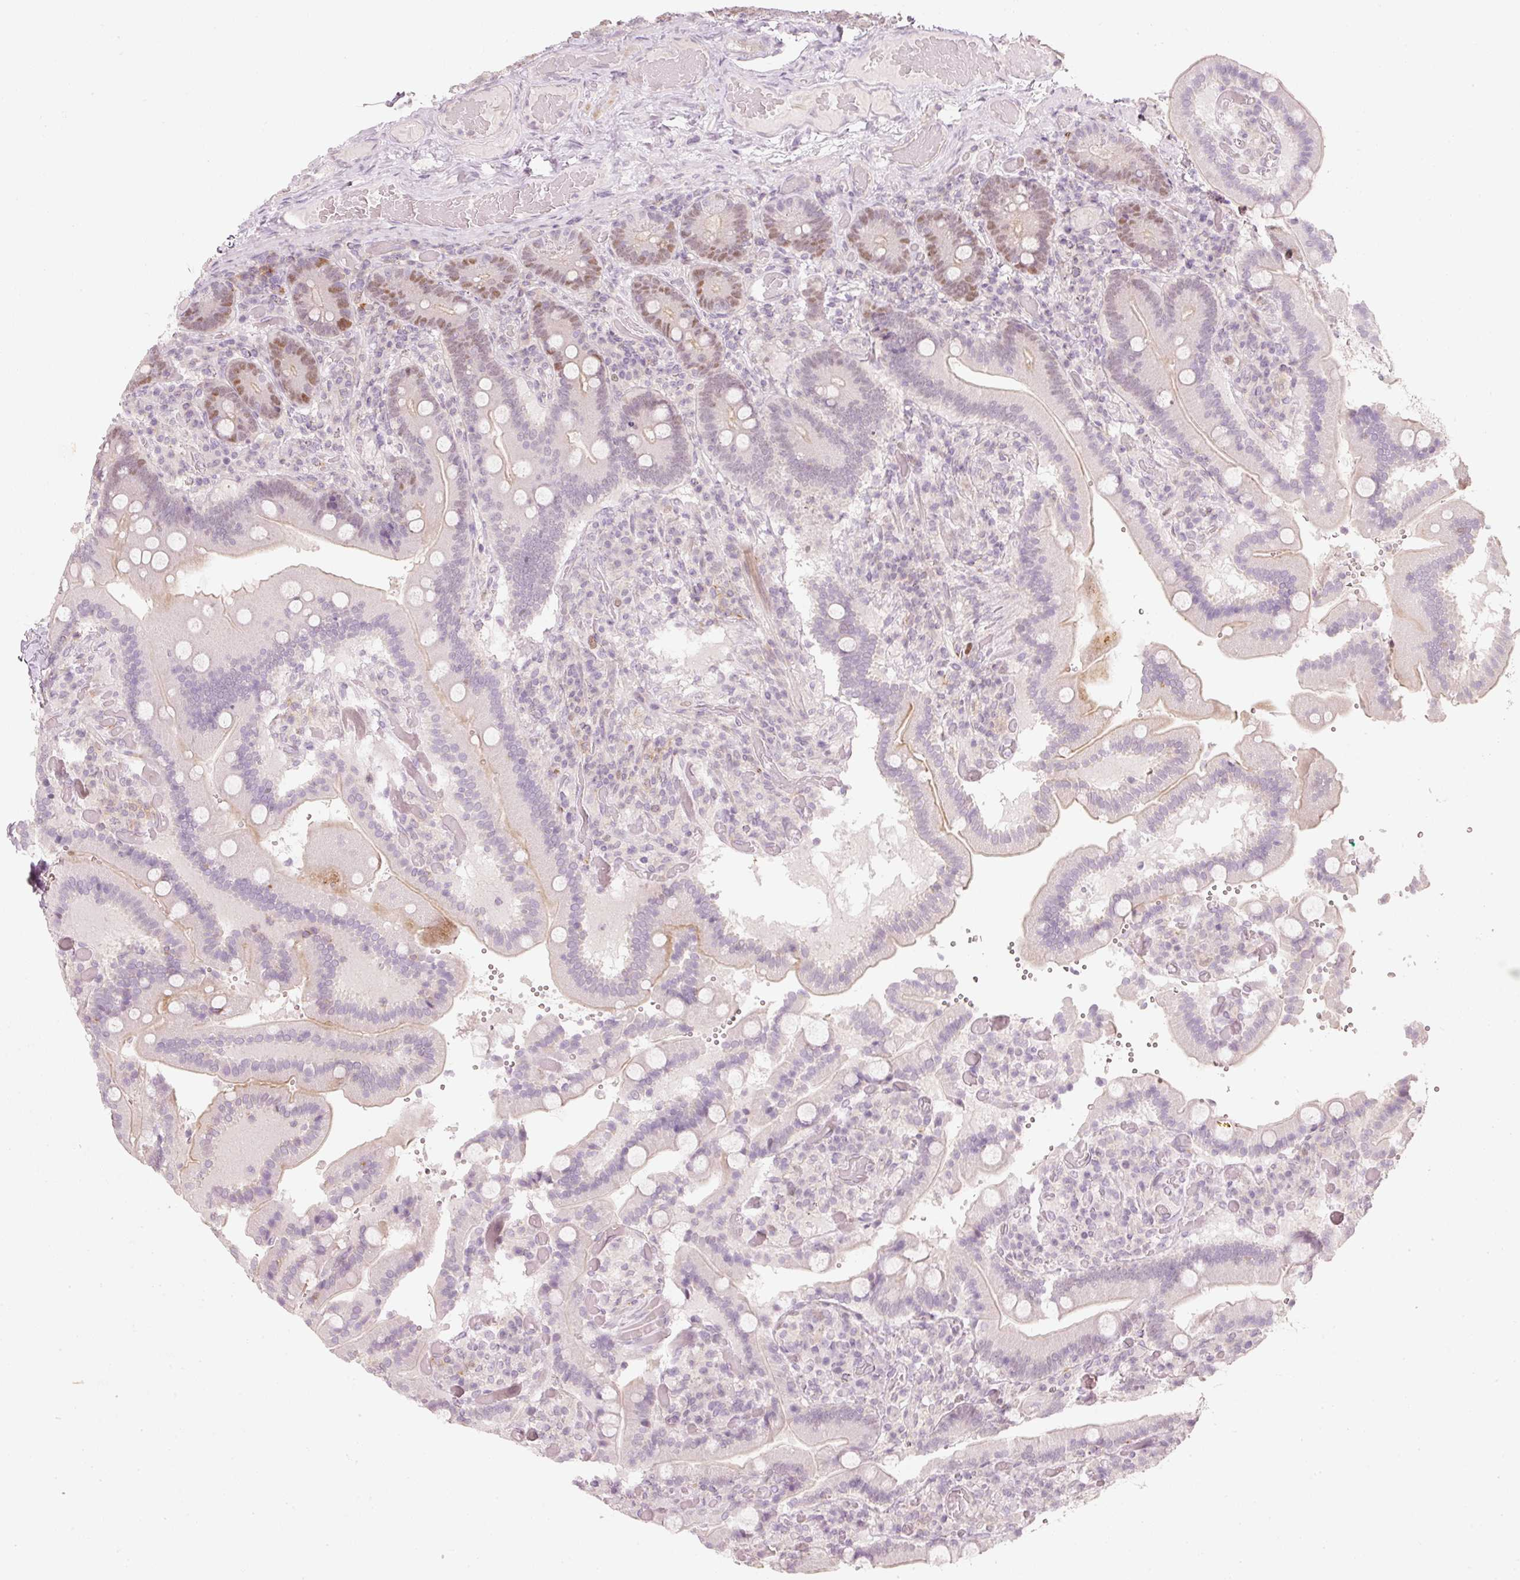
{"staining": {"intensity": "moderate", "quantity": "<25%", "location": "nuclear"}, "tissue": "duodenum", "cell_type": "Glandular cells", "image_type": "normal", "snomed": [{"axis": "morphology", "description": "Normal tissue, NOS"}, {"axis": "topography", "description": "Duodenum"}], "caption": "Protein staining of unremarkable duodenum displays moderate nuclear staining in approximately <25% of glandular cells.", "gene": "TREX2", "patient": {"sex": "female", "age": 62}}